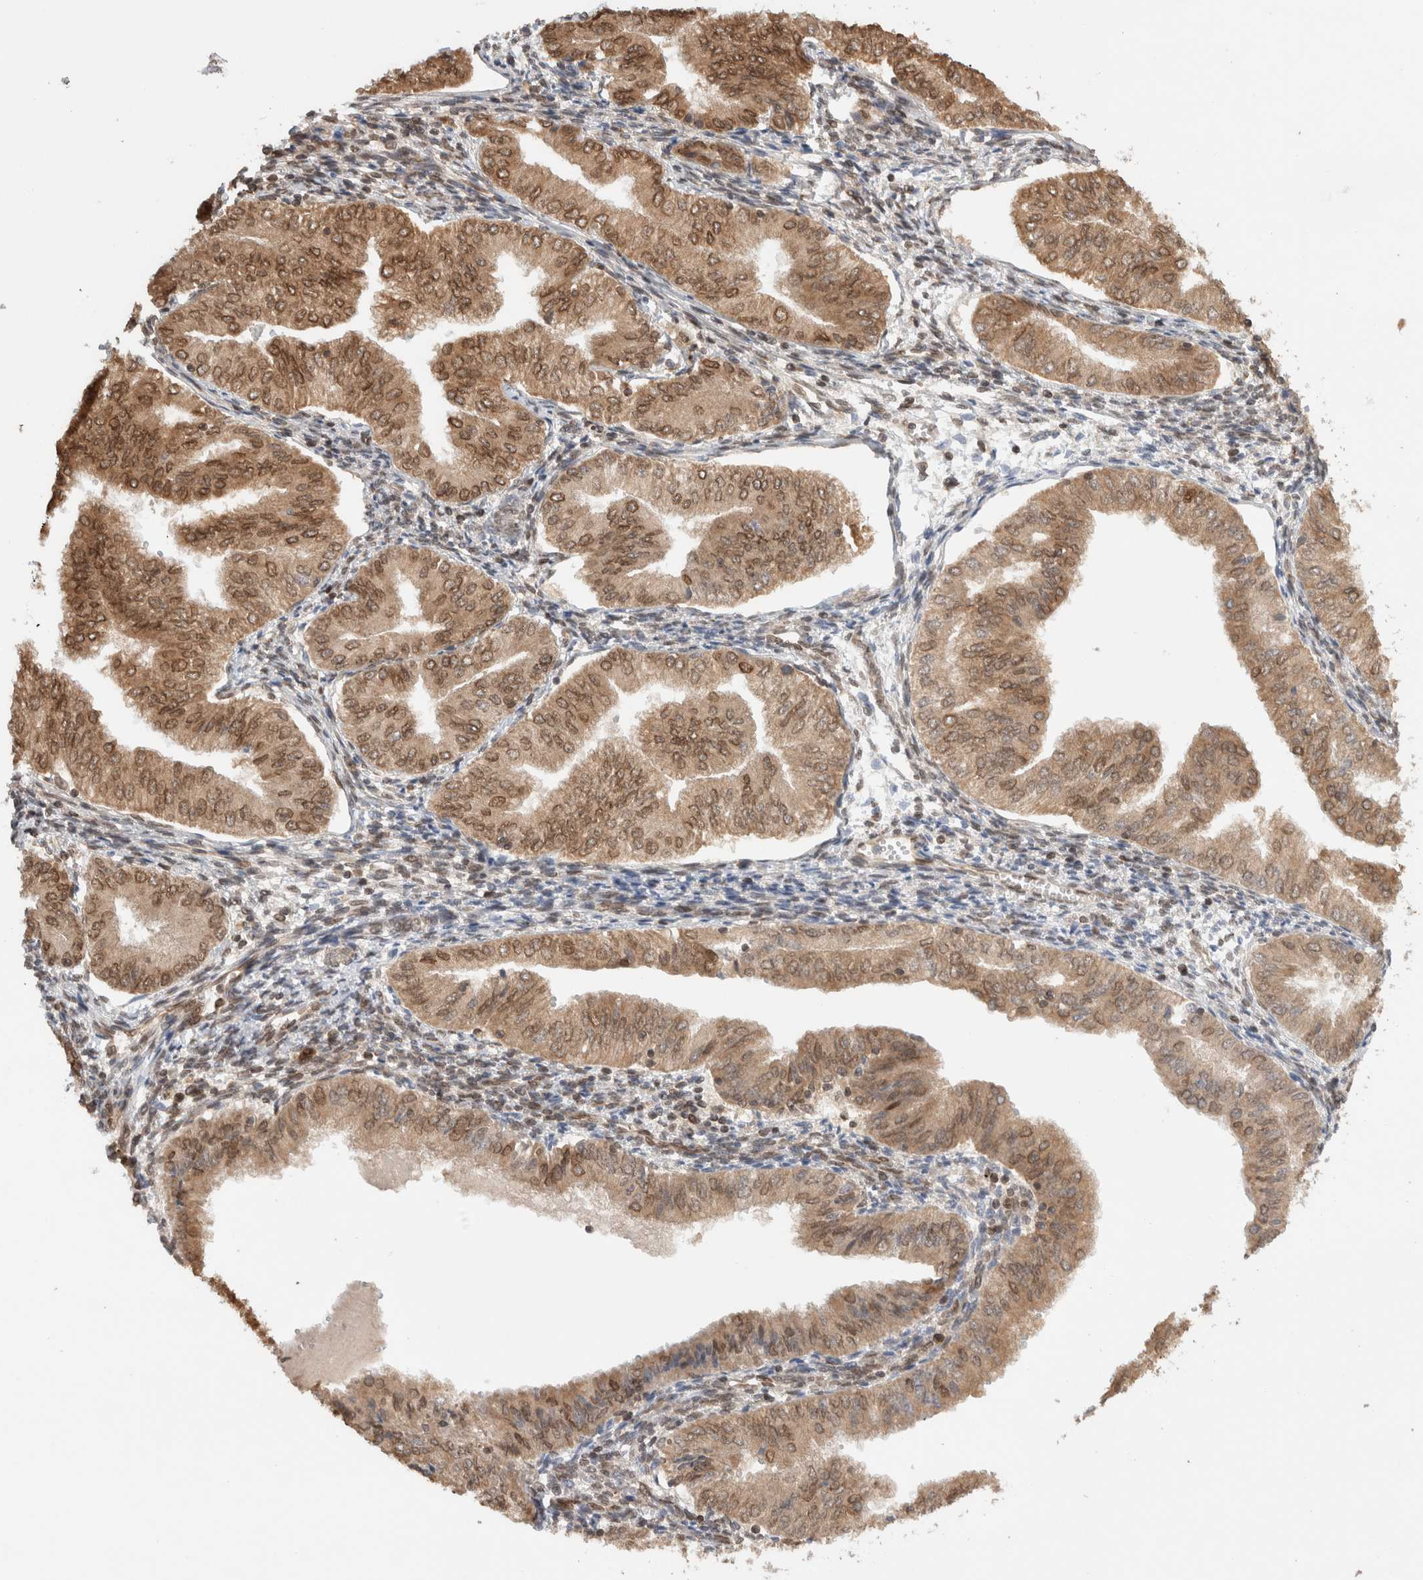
{"staining": {"intensity": "strong", "quantity": ">75%", "location": "cytoplasmic/membranous,nuclear"}, "tissue": "endometrial cancer", "cell_type": "Tumor cells", "image_type": "cancer", "snomed": [{"axis": "morphology", "description": "Normal tissue, NOS"}, {"axis": "morphology", "description": "Adenocarcinoma, NOS"}, {"axis": "topography", "description": "Endometrium"}], "caption": "Approximately >75% of tumor cells in adenocarcinoma (endometrial) reveal strong cytoplasmic/membranous and nuclear protein positivity as visualized by brown immunohistochemical staining.", "gene": "TPR", "patient": {"sex": "female", "age": 53}}